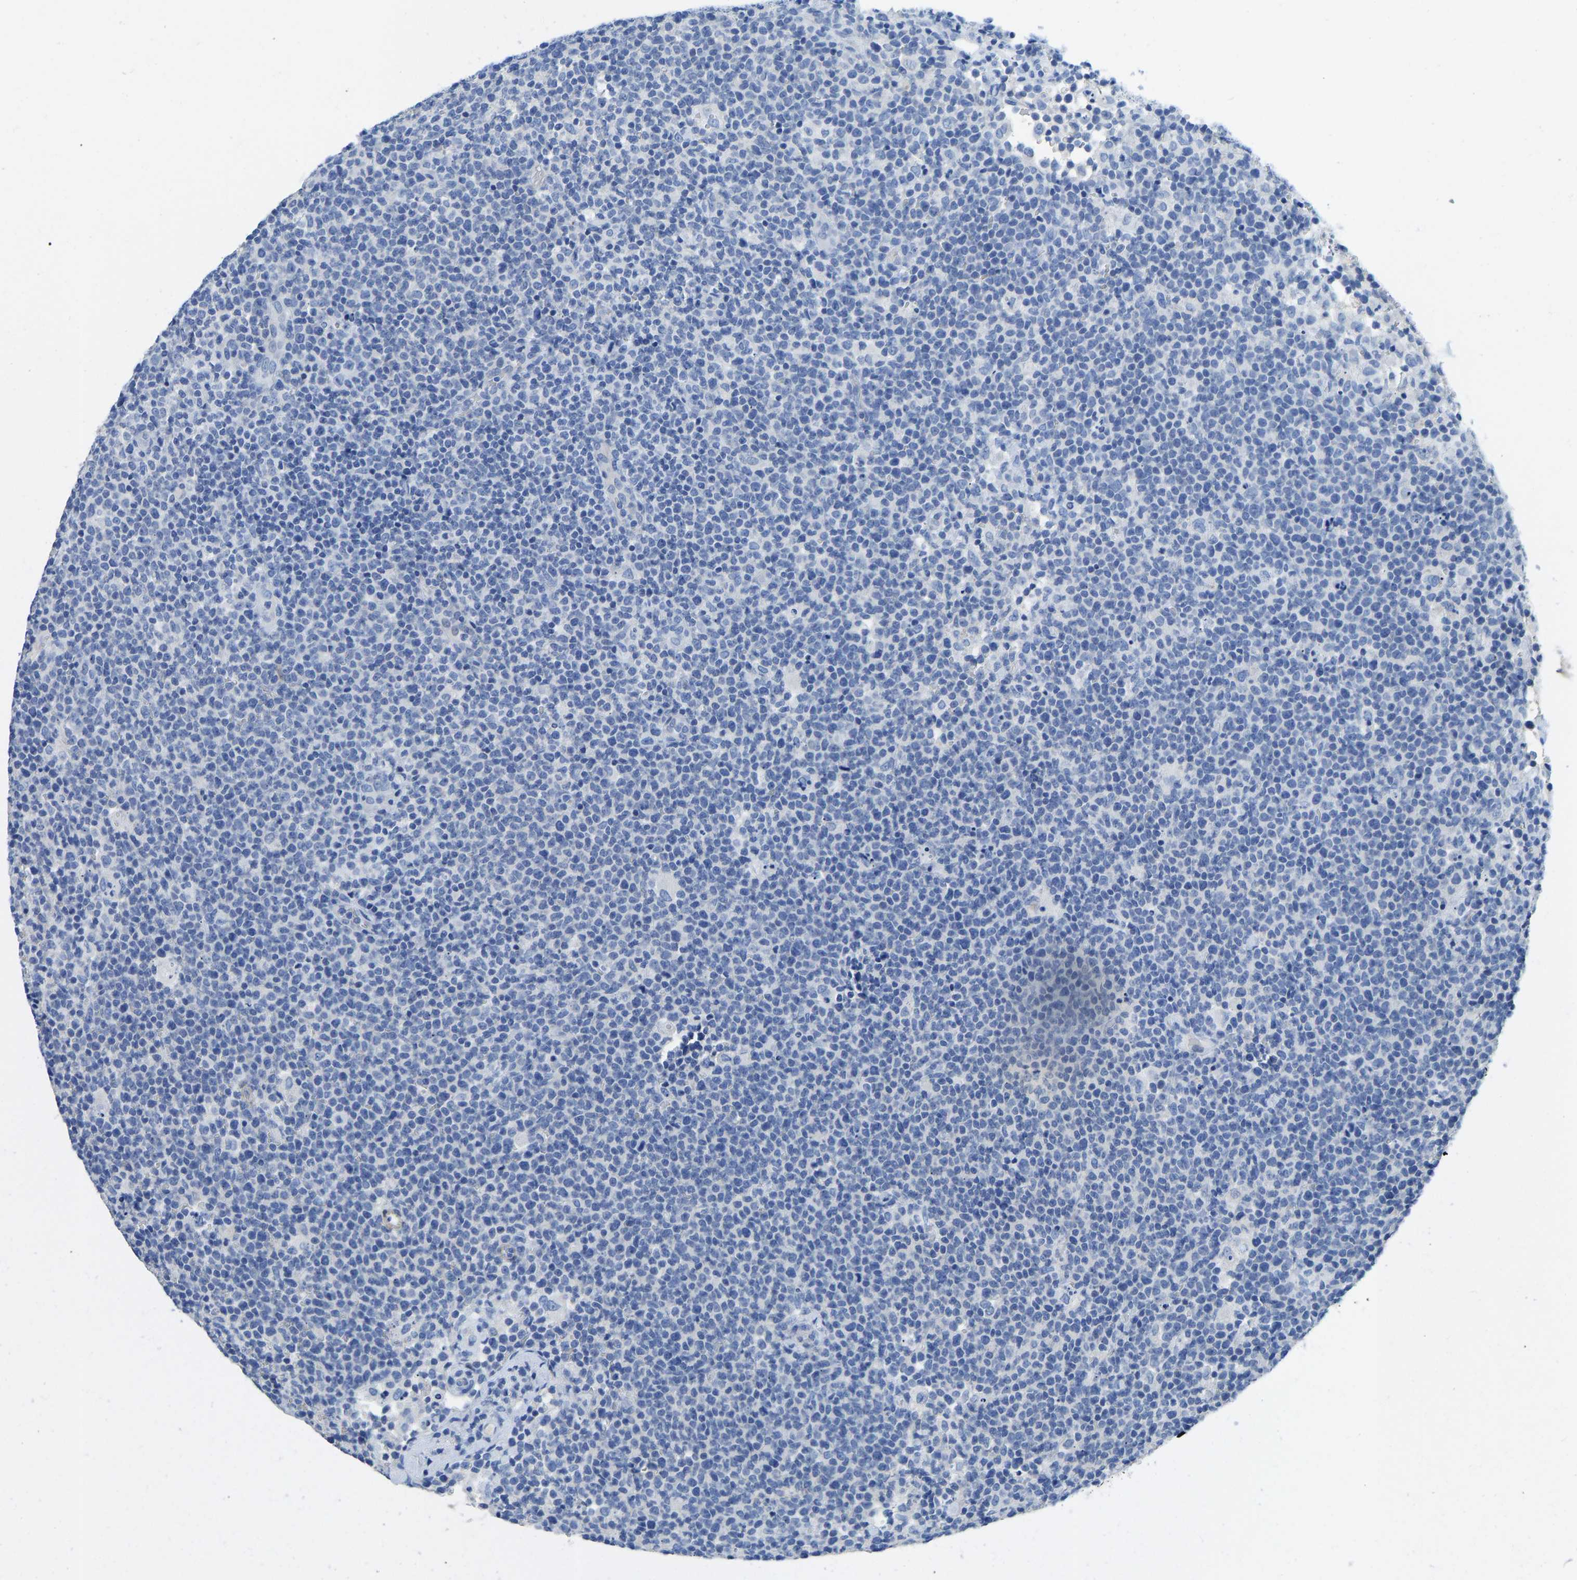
{"staining": {"intensity": "negative", "quantity": "none", "location": "none"}, "tissue": "lymphoma", "cell_type": "Tumor cells", "image_type": "cancer", "snomed": [{"axis": "morphology", "description": "Malignant lymphoma, non-Hodgkin's type, High grade"}, {"axis": "topography", "description": "Lymph node"}], "caption": "Protein analysis of lymphoma displays no significant expression in tumor cells.", "gene": "NKAIN3", "patient": {"sex": "male", "age": 61}}